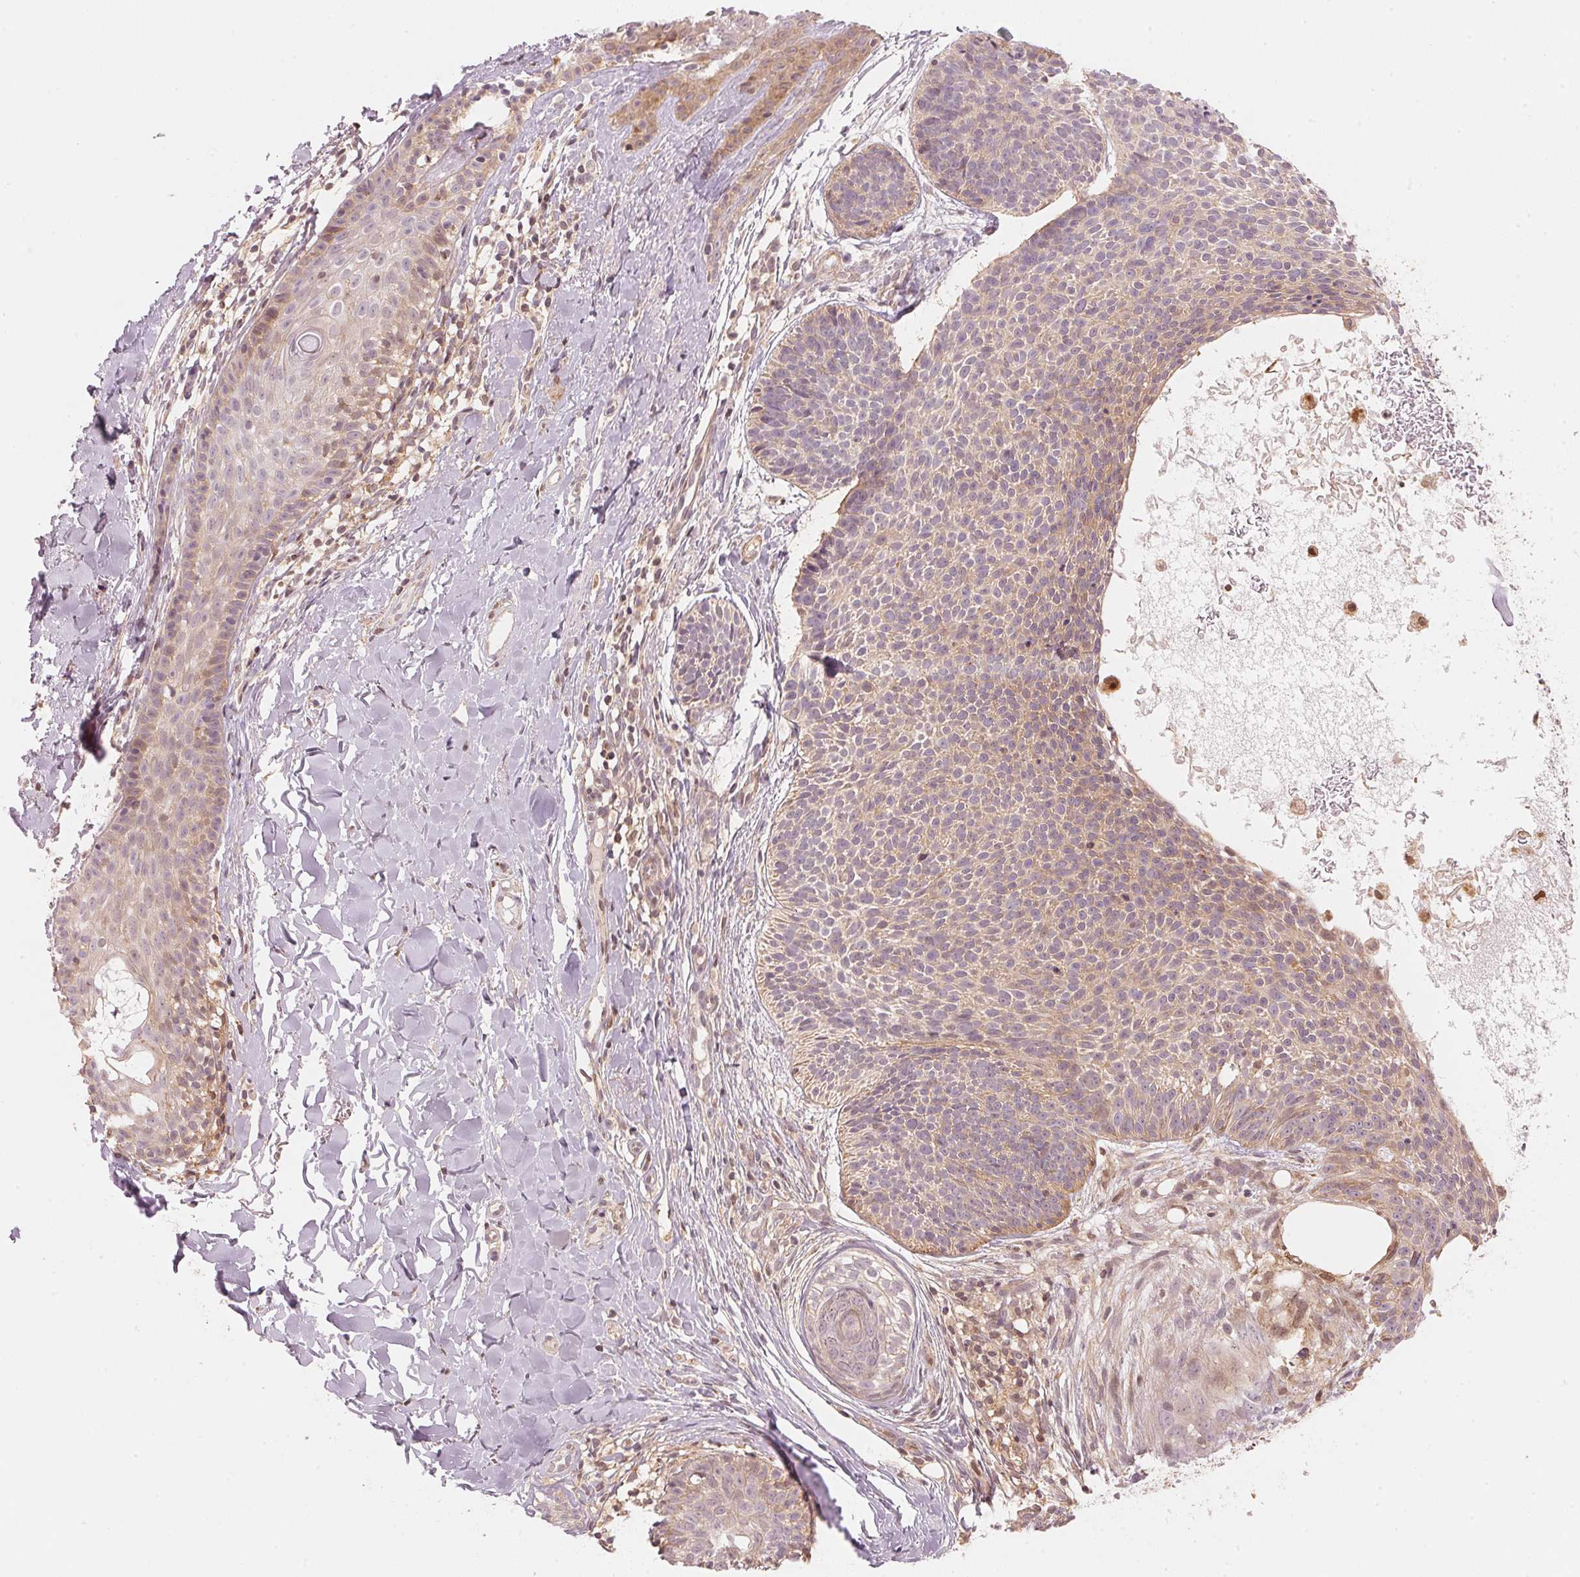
{"staining": {"intensity": "weak", "quantity": "25%-75%", "location": "cytoplasmic/membranous"}, "tissue": "skin cancer", "cell_type": "Tumor cells", "image_type": "cancer", "snomed": [{"axis": "morphology", "description": "Basal cell carcinoma"}, {"axis": "topography", "description": "Skin"}], "caption": "Protein analysis of skin cancer tissue shows weak cytoplasmic/membranous positivity in about 25%-75% of tumor cells.", "gene": "PRKN", "patient": {"sex": "male", "age": 82}}